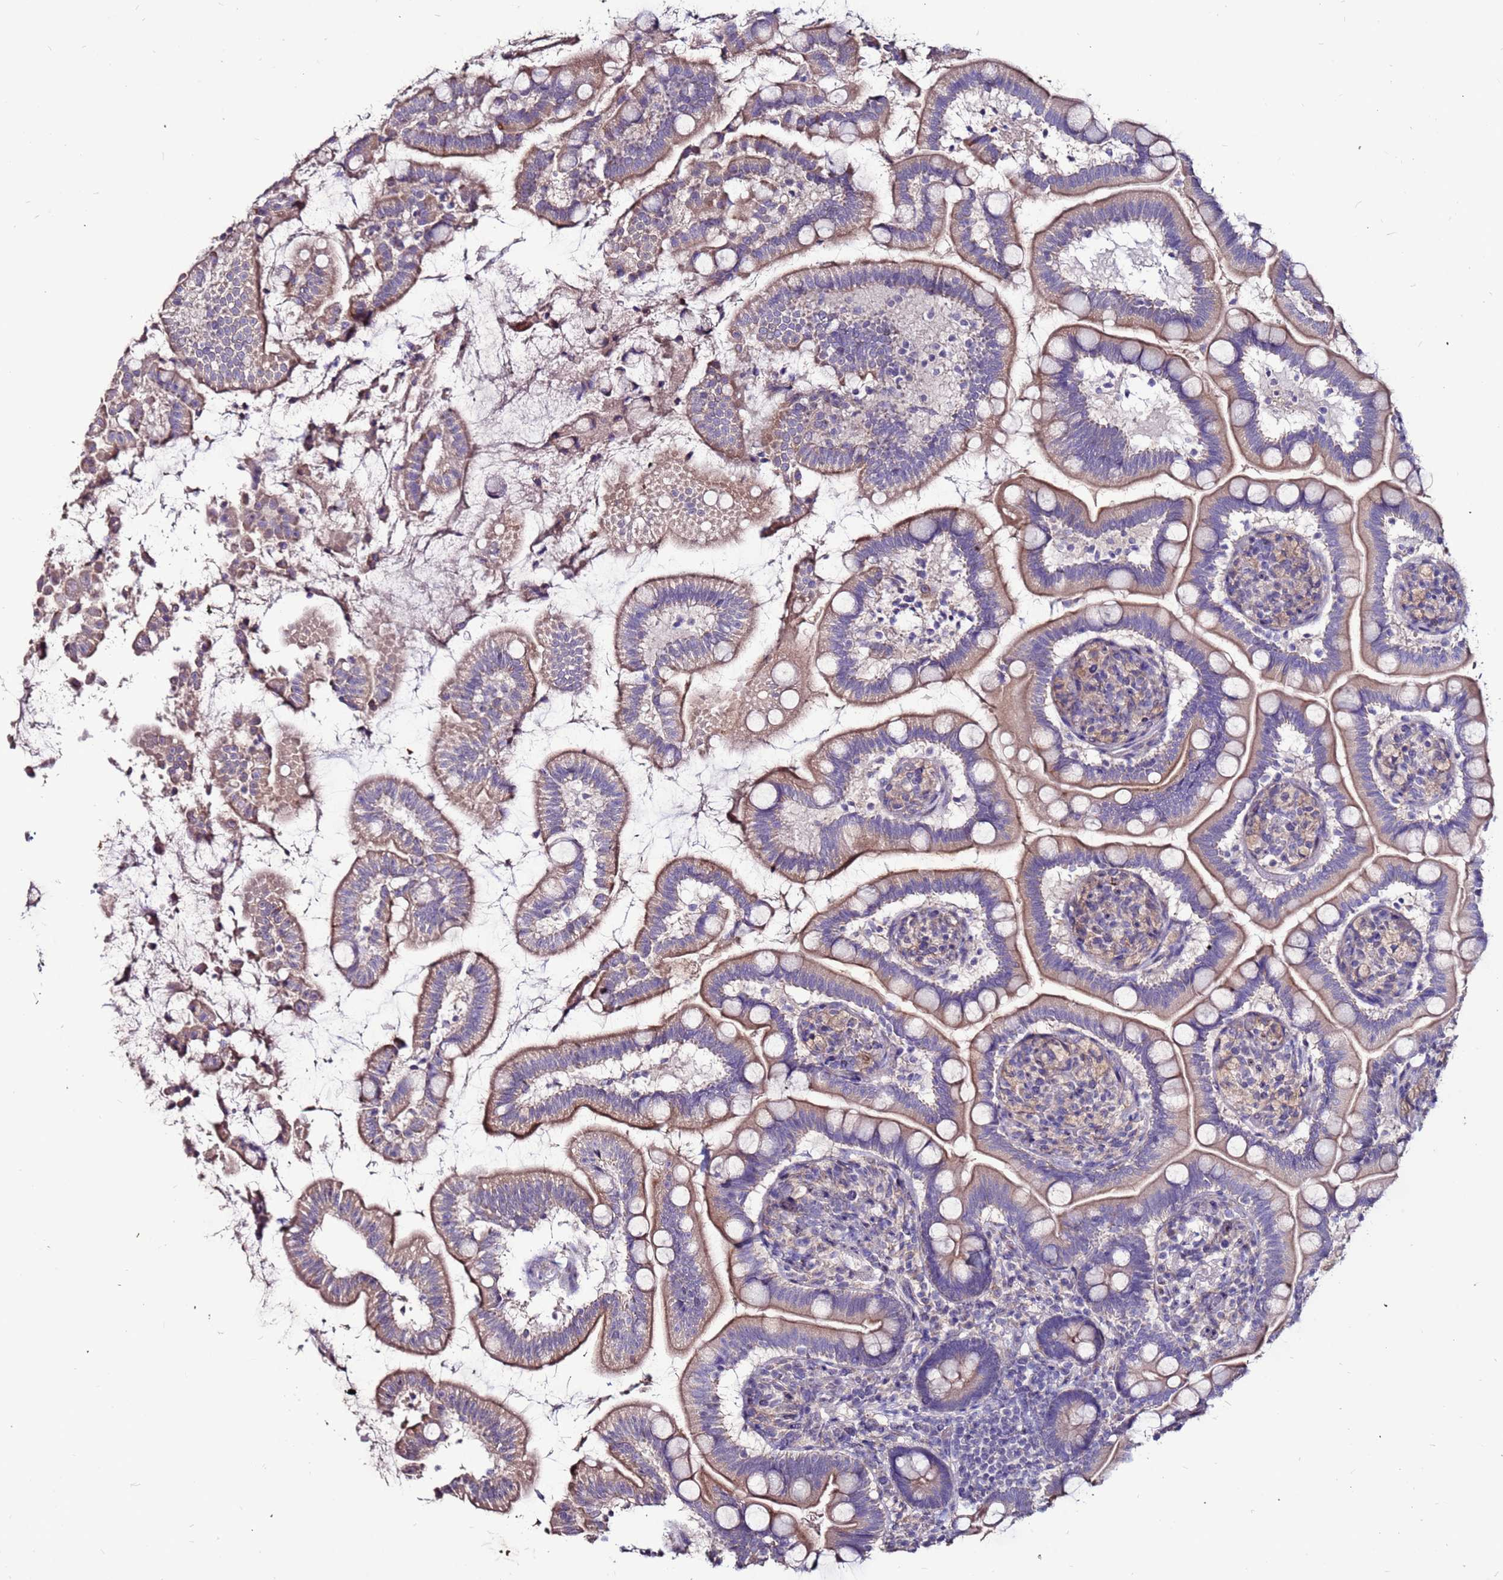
{"staining": {"intensity": "moderate", "quantity": "25%-75%", "location": "cytoplasmic/membranous"}, "tissue": "small intestine", "cell_type": "Glandular cells", "image_type": "normal", "snomed": [{"axis": "morphology", "description": "Normal tissue, NOS"}, {"axis": "topography", "description": "Small intestine"}], "caption": "Immunohistochemical staining of benign human small intestine exhibits moderate cytoplasmic/membranous protein positivity in approximately 25%-75% of glandular cells. The protein is shown in brown color, while the nuclei are stained blue.", "gene": "SLC44A3", "patient": {"sex": "female", "age": 64}}